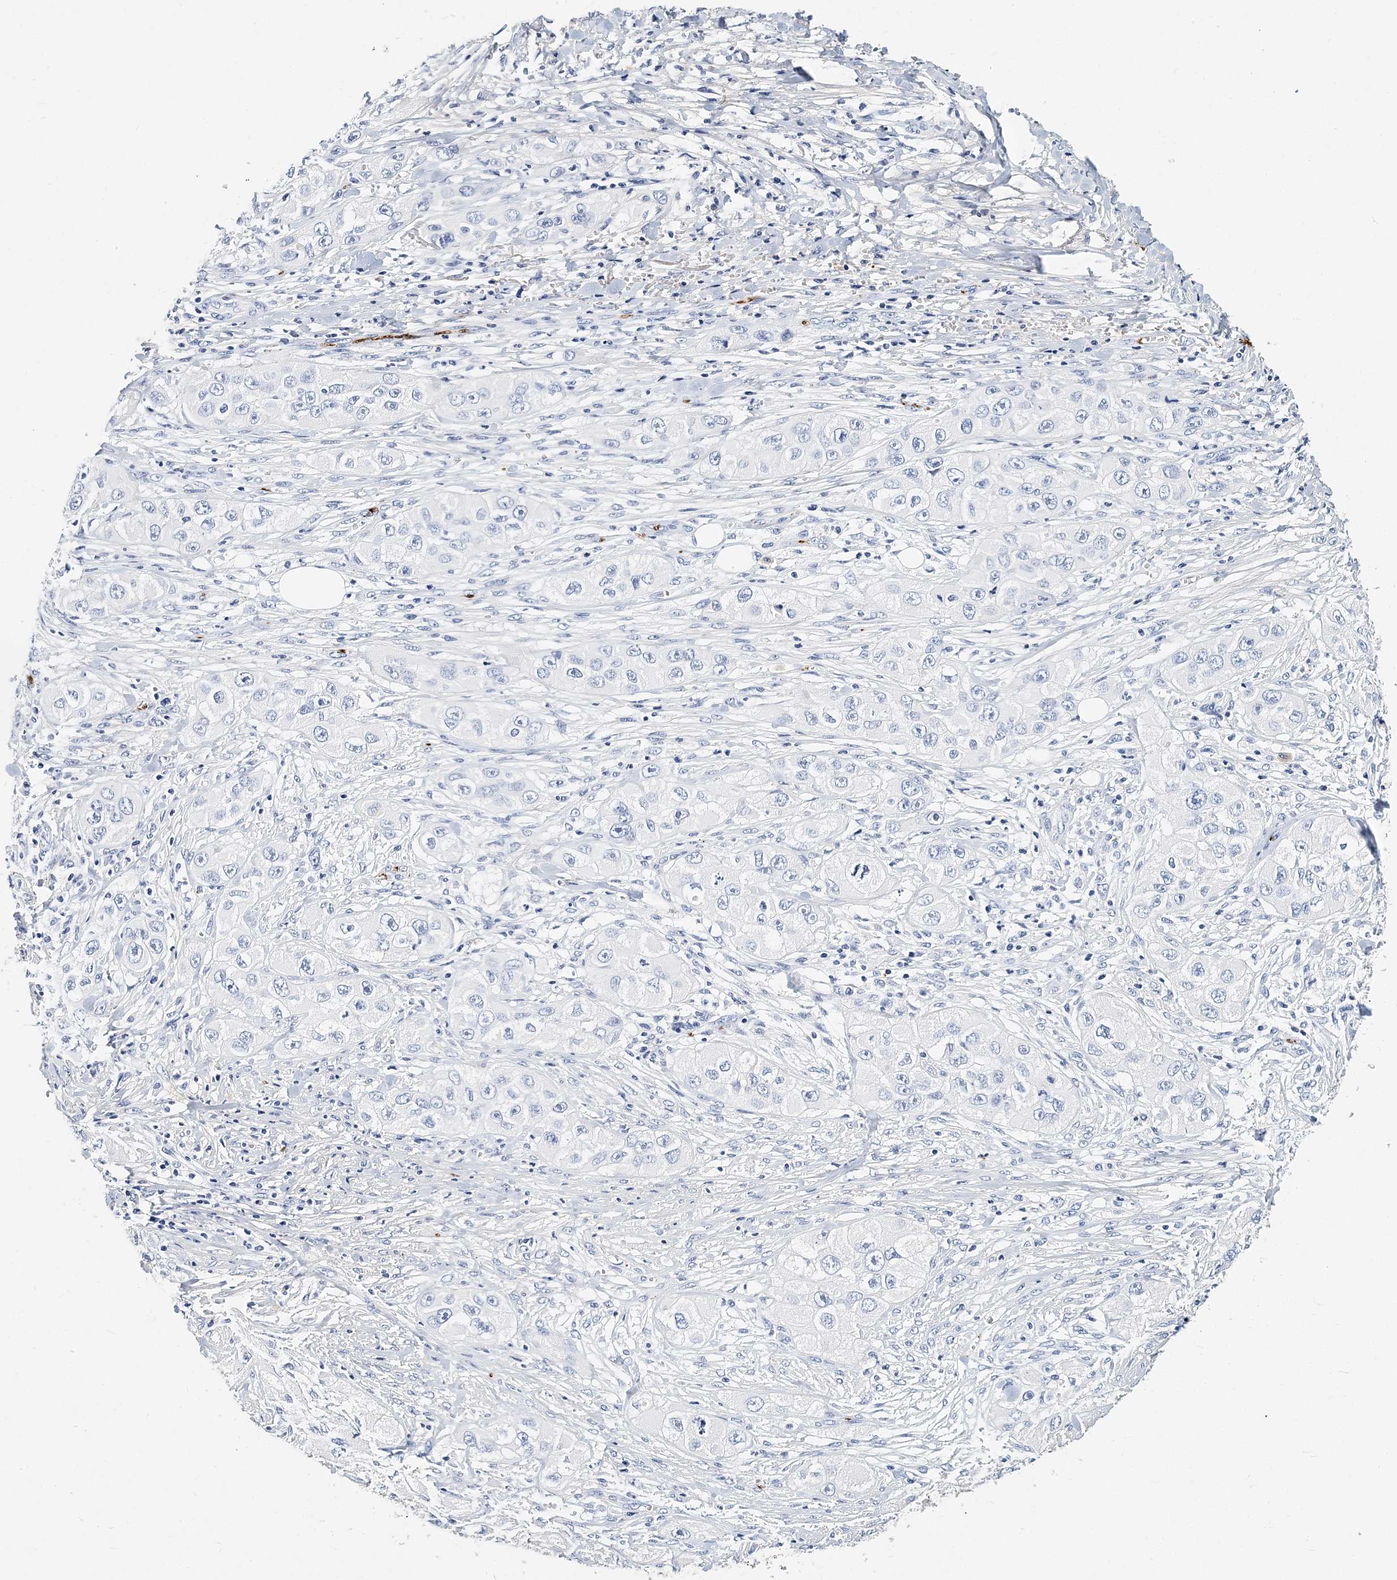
{"staining": {"intensity": "negative", "quantity": "none", "location": "none"}, "tissue": "skin cancer", "cell_type": "Tumor cells", "image_type": "cancer", "snomed": [{"axis": "morphology", "description": "Squamous cell carcinoma, NOS"}, {"axis": "topography", "description": "Skin"}, {"axis": "topography", "description": "Subcutis"}], "caption": "Immunohistochemistry micrograph of neoplastic tissue: skin cancer (squamous cell carcinoma) stained with DAB (3,3'-diaminobenzidine) demonstrates no significant protein staining in tumor cells.", "gene": "ITGA2B", "patient": {"sex": "male", "age": 73}}